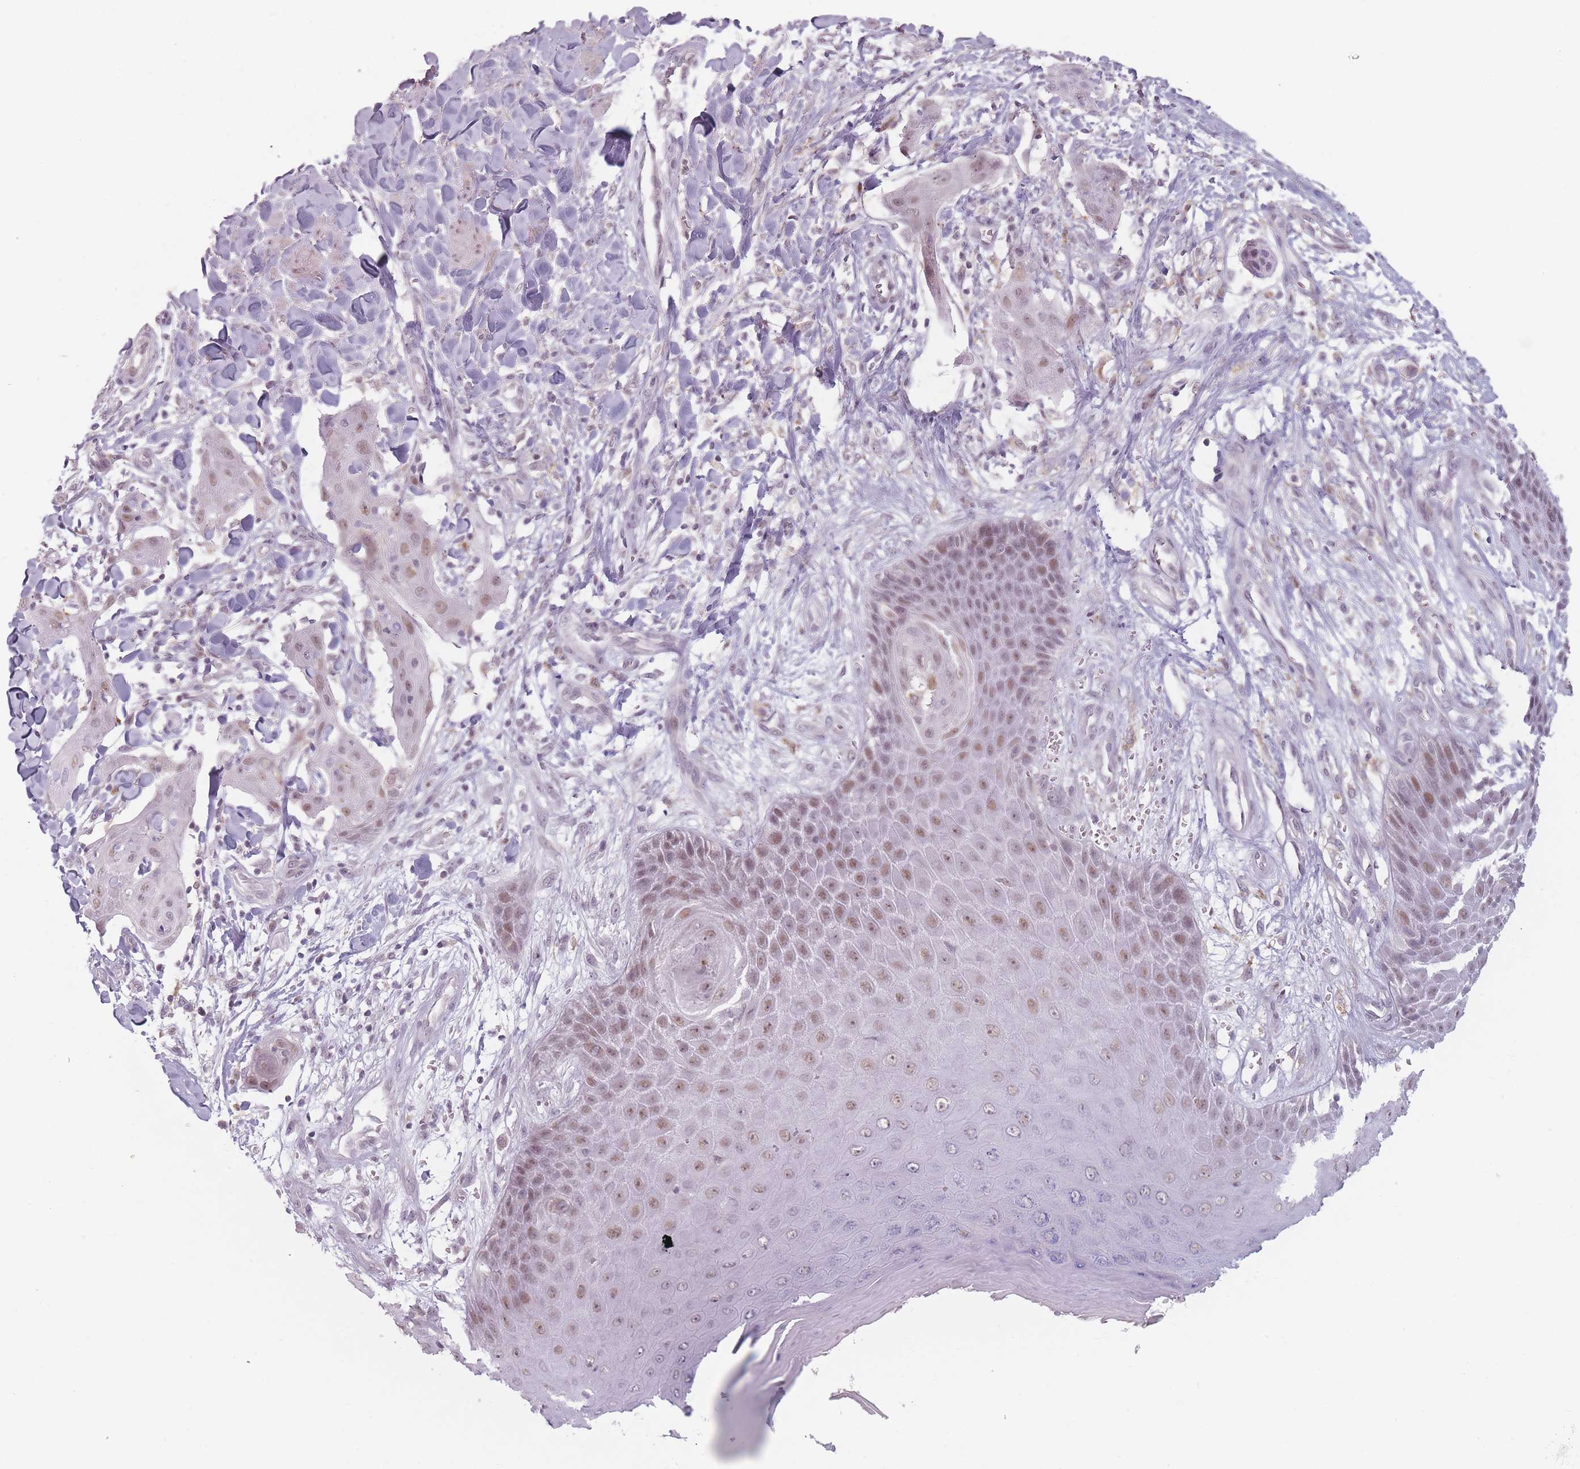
{"staining": {"intensity": "weak", "quantity": "25%-75%", "location": "nuclear"}, "tissue": "skin cancer", "cell_type": "Tumor cells", "image_type": "cancer", "snomed": [{"axis": "morphology", "description": "Squamous cell carcinoma, NOS"}, {"axis": "topography", "description": "Skin"}, {"axis": "topography", "description": "Vulva"}], "caption": "A micrograph of squamous cell carcinoma (skin) stained for a protein reveals weak nuclear brown staining in tumor cells. The staining was performed using DAB, with brown indicating positive protein expression. Nuclei are stained blue with hematoxylin.", "gene": "OR10C1", "patient": {"sex": "female", "age": 85}}